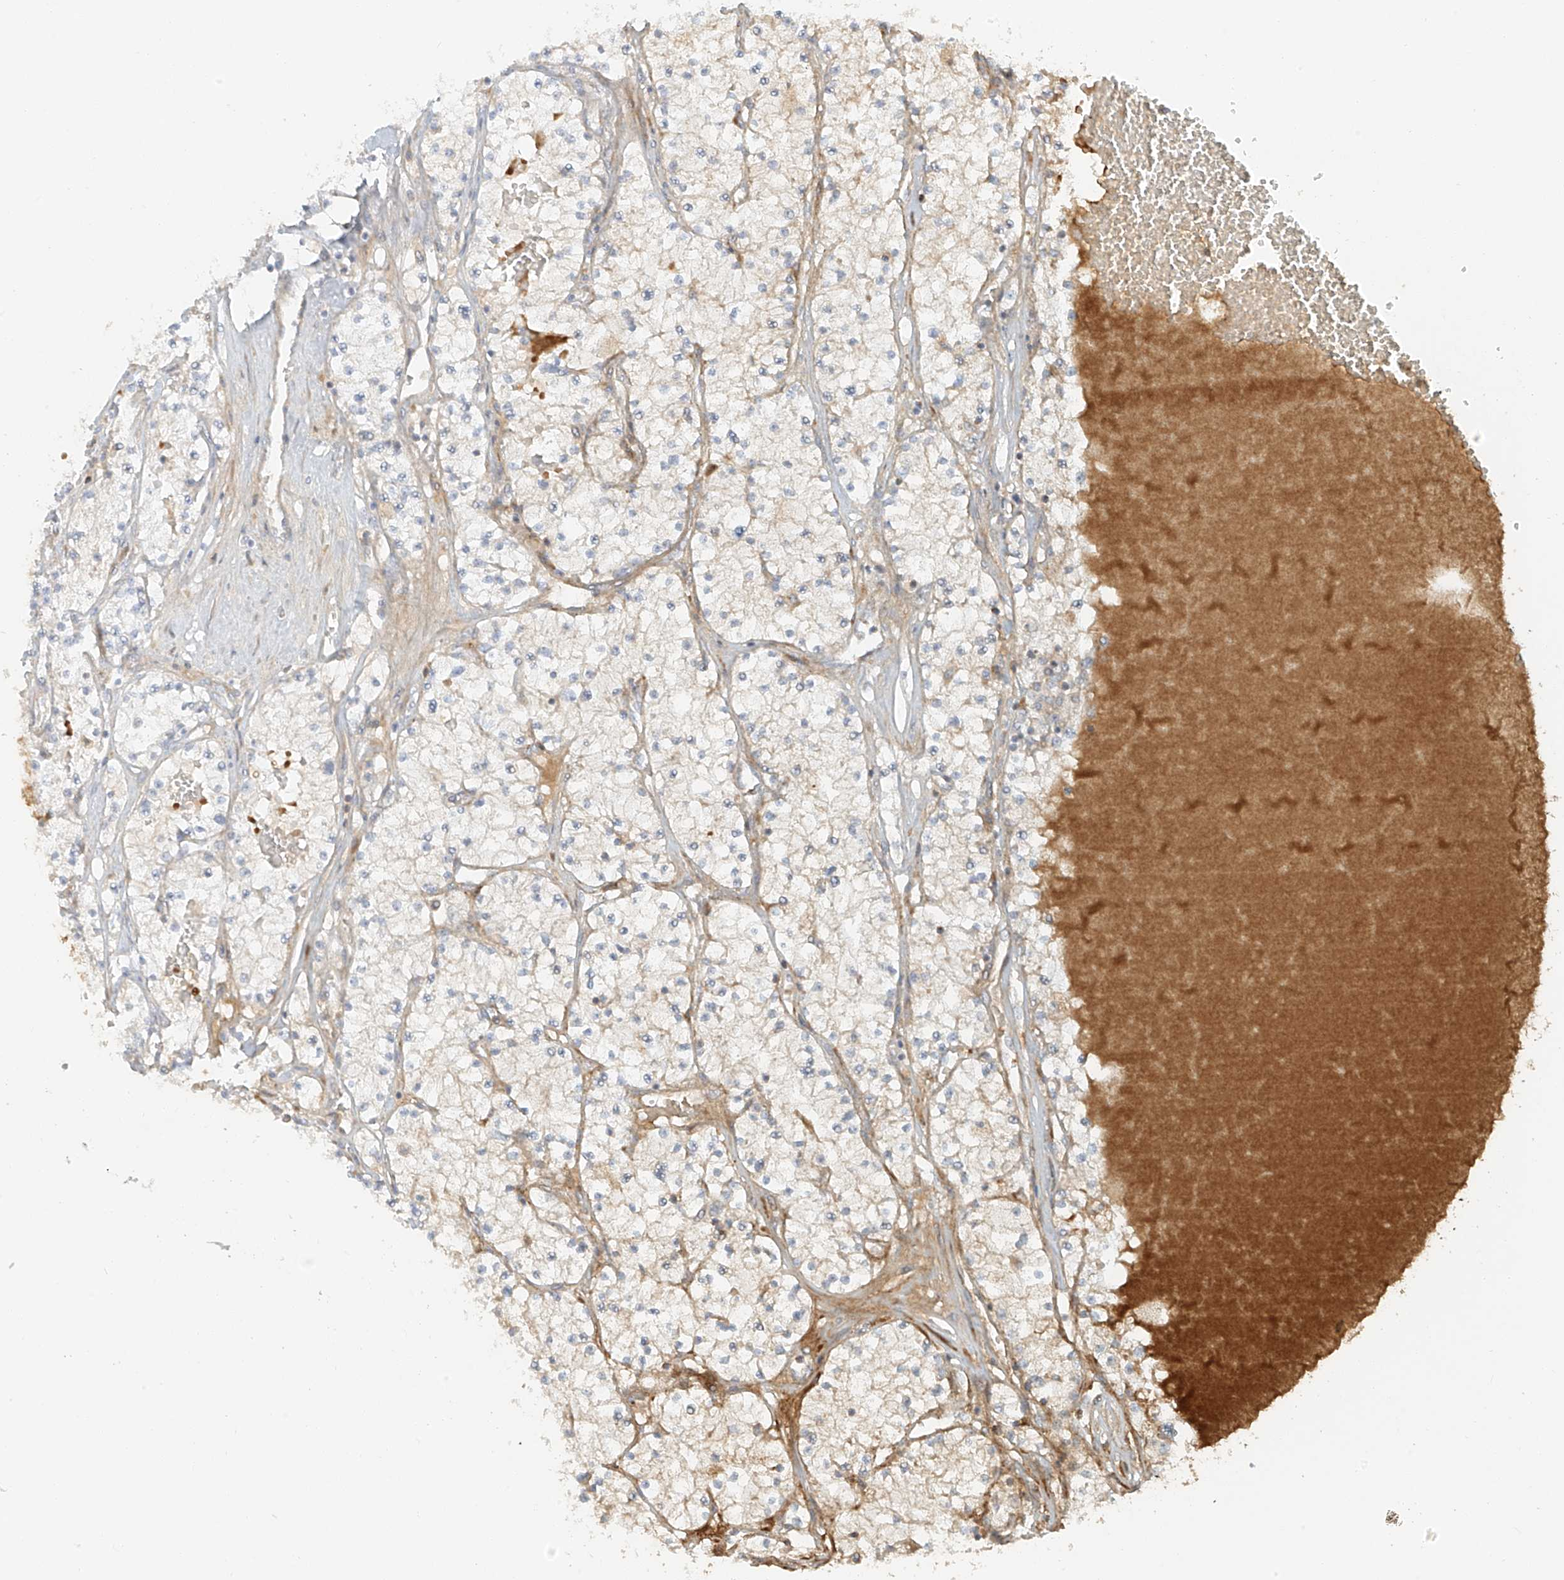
{"staining": {"intensity": "weak", "quantity": "<25%", "location": "cytoplasmic/membranous"}, "tissue": "renal cancer", "cell_type": "Tumor cells", "image_type": "cancer", "snomed": [{"axis": "morphology", "description": "Normal tissue, NOS"}, {"axis": "morphology", "description": "Adenocarcinoma, NOS"}, {"axis": "topography", "description": "Kidney"}], "caption": "Renal cancer (adenocarcinoma) was stained to show a protein in brown. There is no significant expression in tumor cells.", "gene": "MIPEP", "patient": {"sex": "male", "age": 68}}